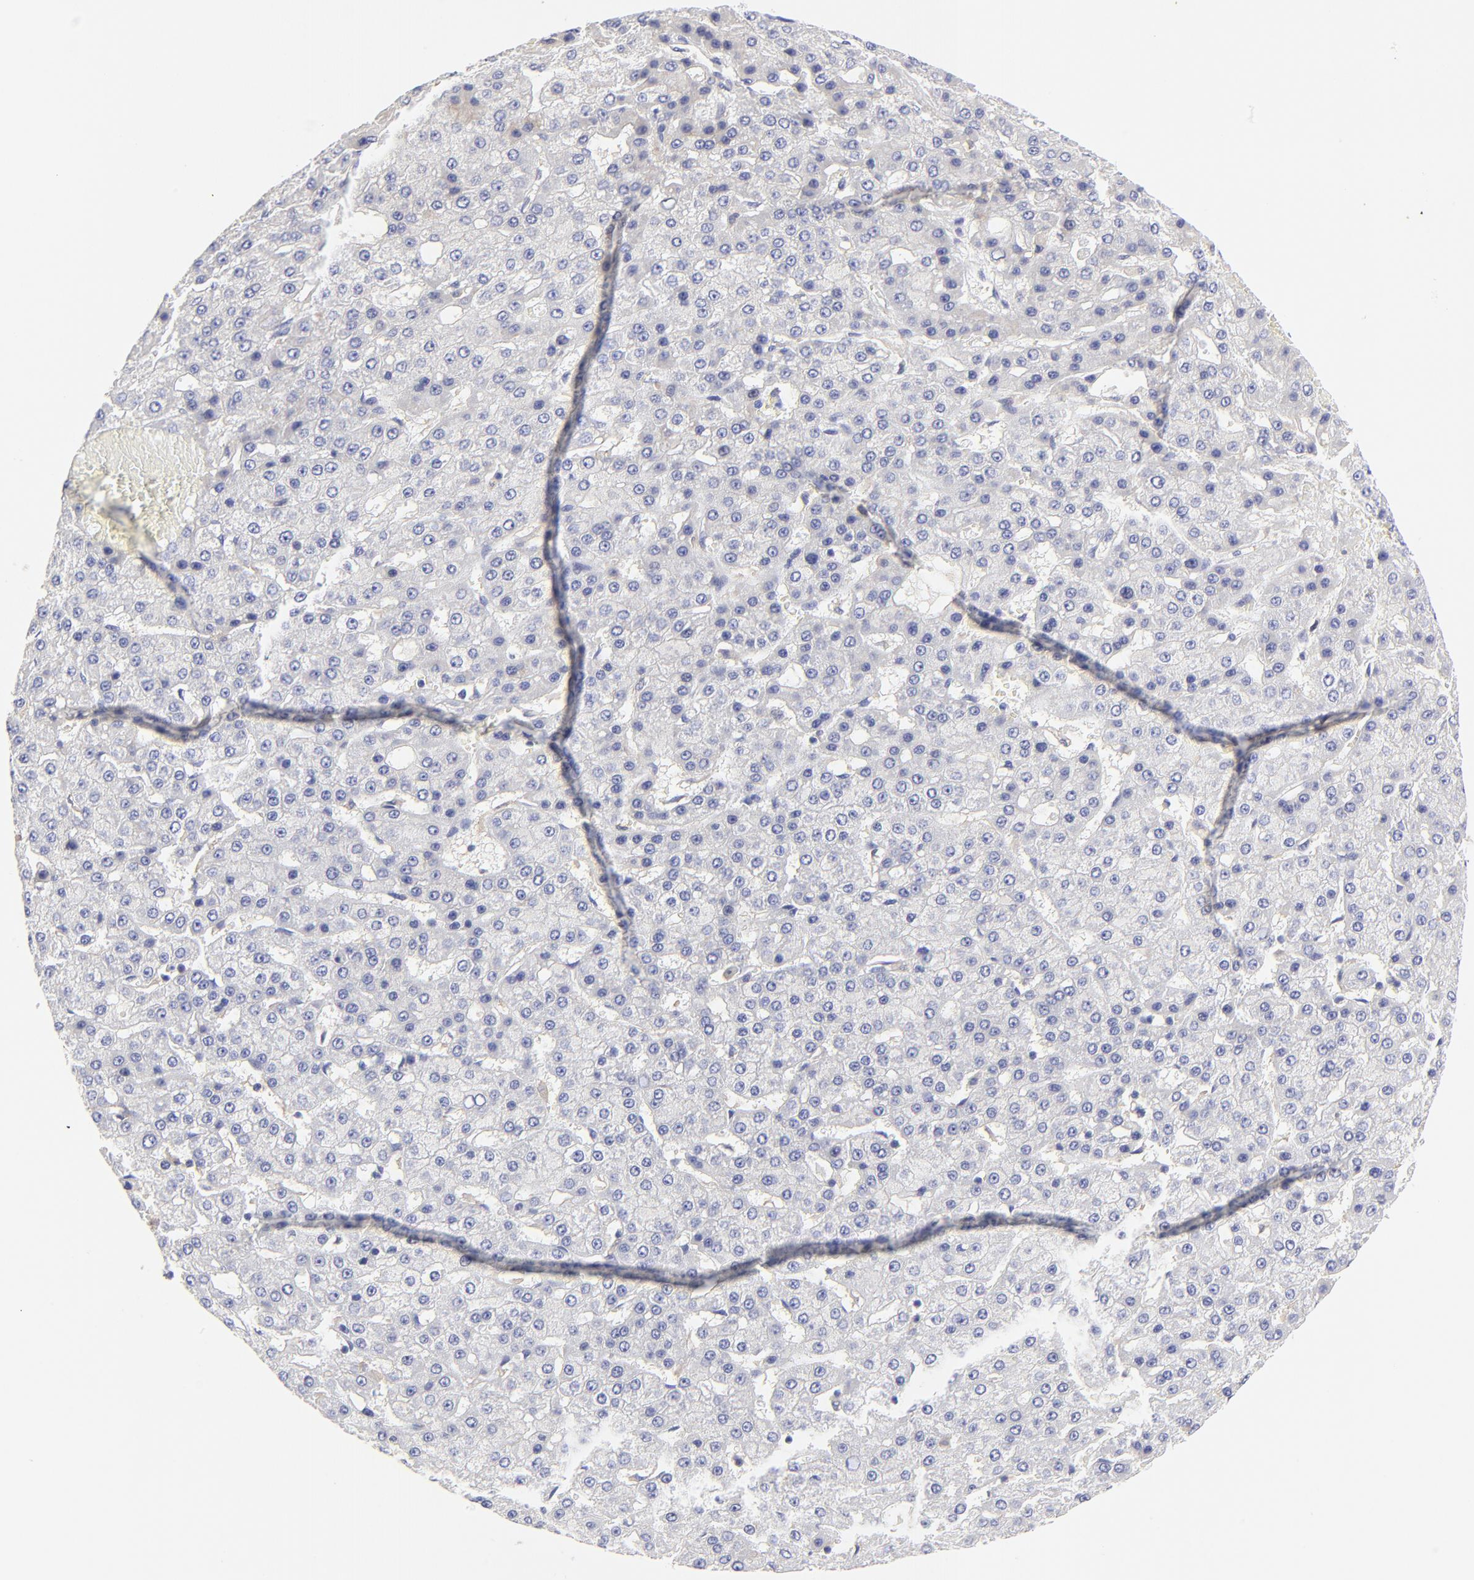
{"staining": {"intensity": "negative", "quantity": "none", "location": "none"}, "tissue": "liver cancer", "cell_type": "Tumor cells", "image_type": "cancer", "snomed": [{"axis": "morphology", "description": "Carcinoma, Hepatocellular, NOS"}, {"axis": "topography", "description": "Liver"}], "caption": "Human liver cancer (hepatocellular carcinoma) stained for a protein using immunohistochemistry exhibits no expression in tumor cells.", "gene": "LHFPL1", "patient": {"sex": "male", "age": 47}}